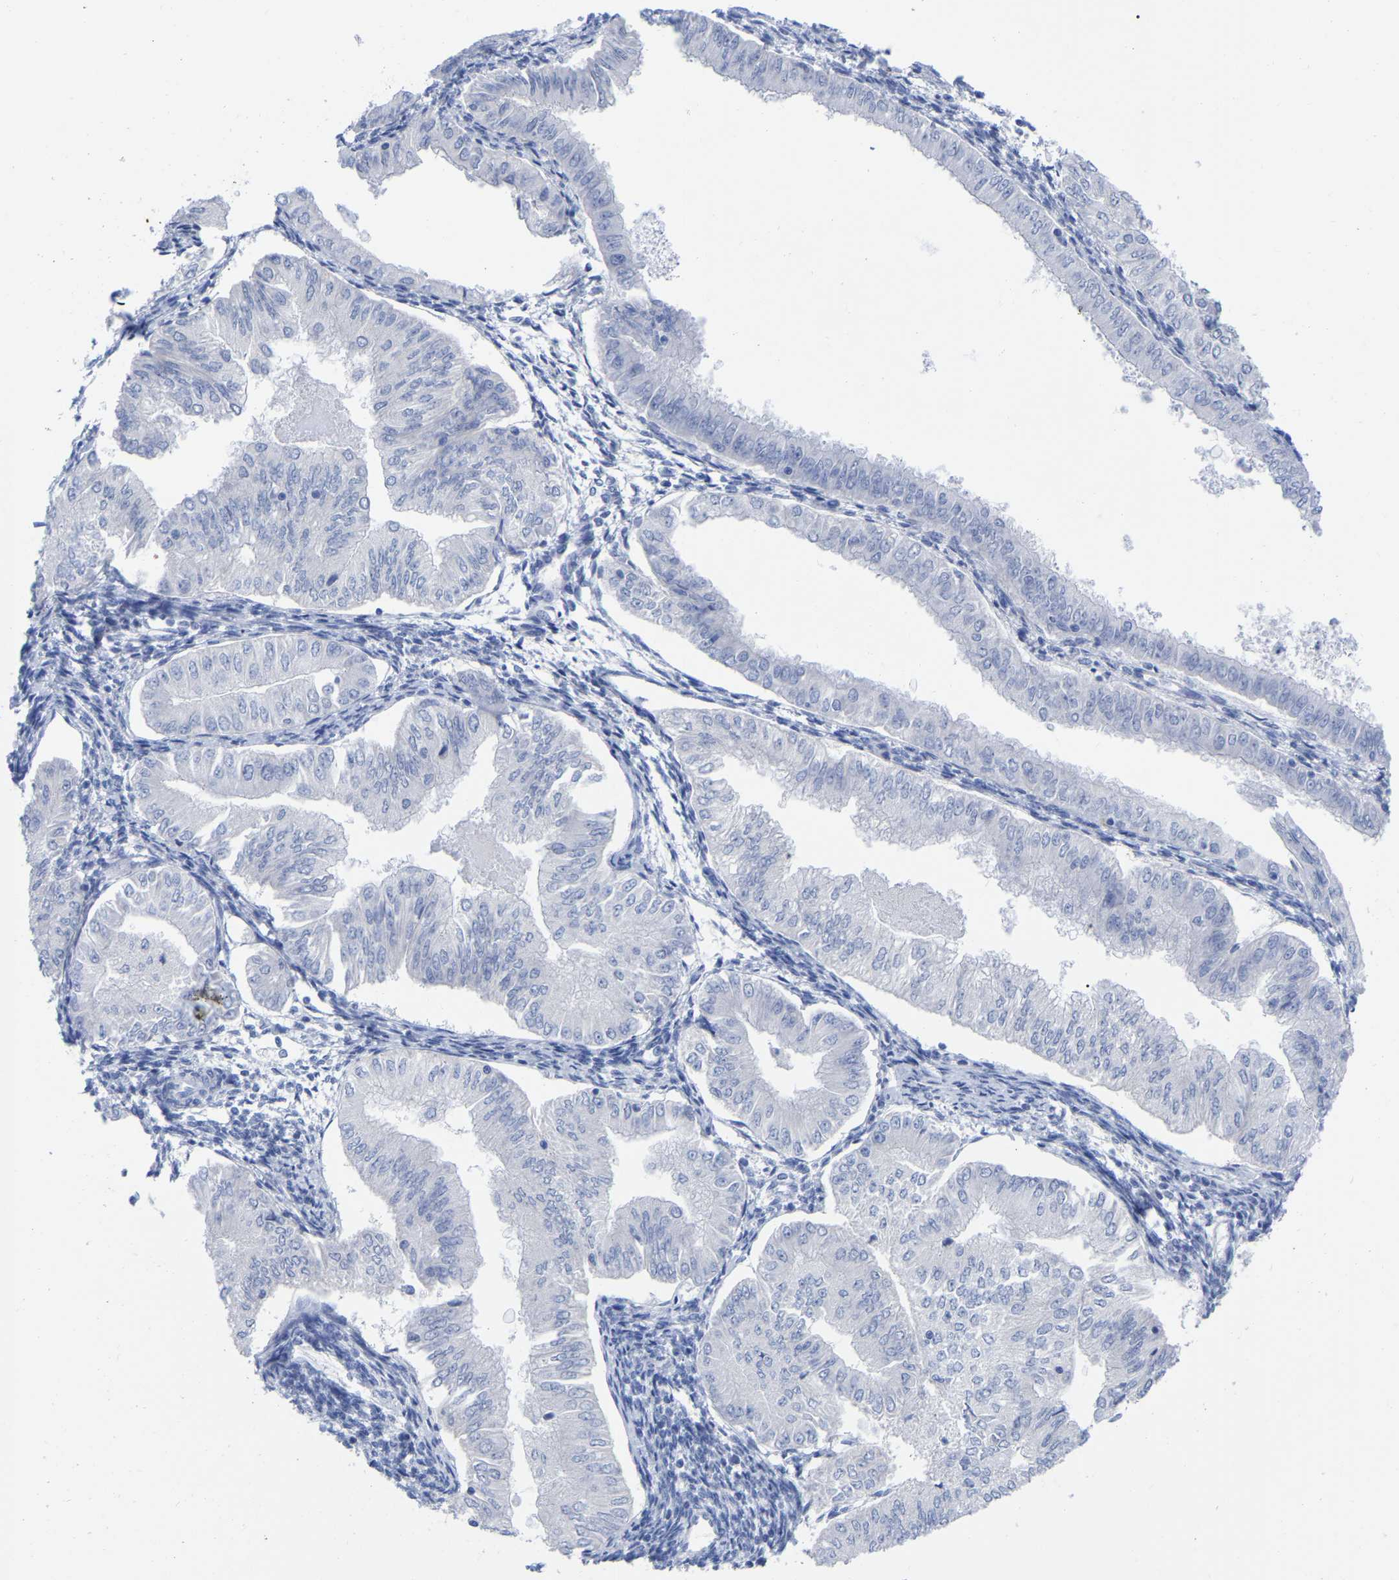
{"staining": {"intensity": "negative", "quantity": "none", "location": "none"}, "tissue": "endometrial cancer", "cell_type": "Tumor cells", "image_type": "cancer", "snomed": [{"axis": "morphology", "description": "Normal tissue, NOS"}, {"axis": "morphology", "description": "Adenocarcinoma, NOS"}, {"axis": "topography", "description": "Endometrium"}], "caption": "A high-resolution image shows immunohistochemistry staining of adenocarcinoma (endometrial), which demonstrates no significant staining in tumor cells.", "gene": "HAPLN1", "patient": {"sex": "female", "age": 53}}